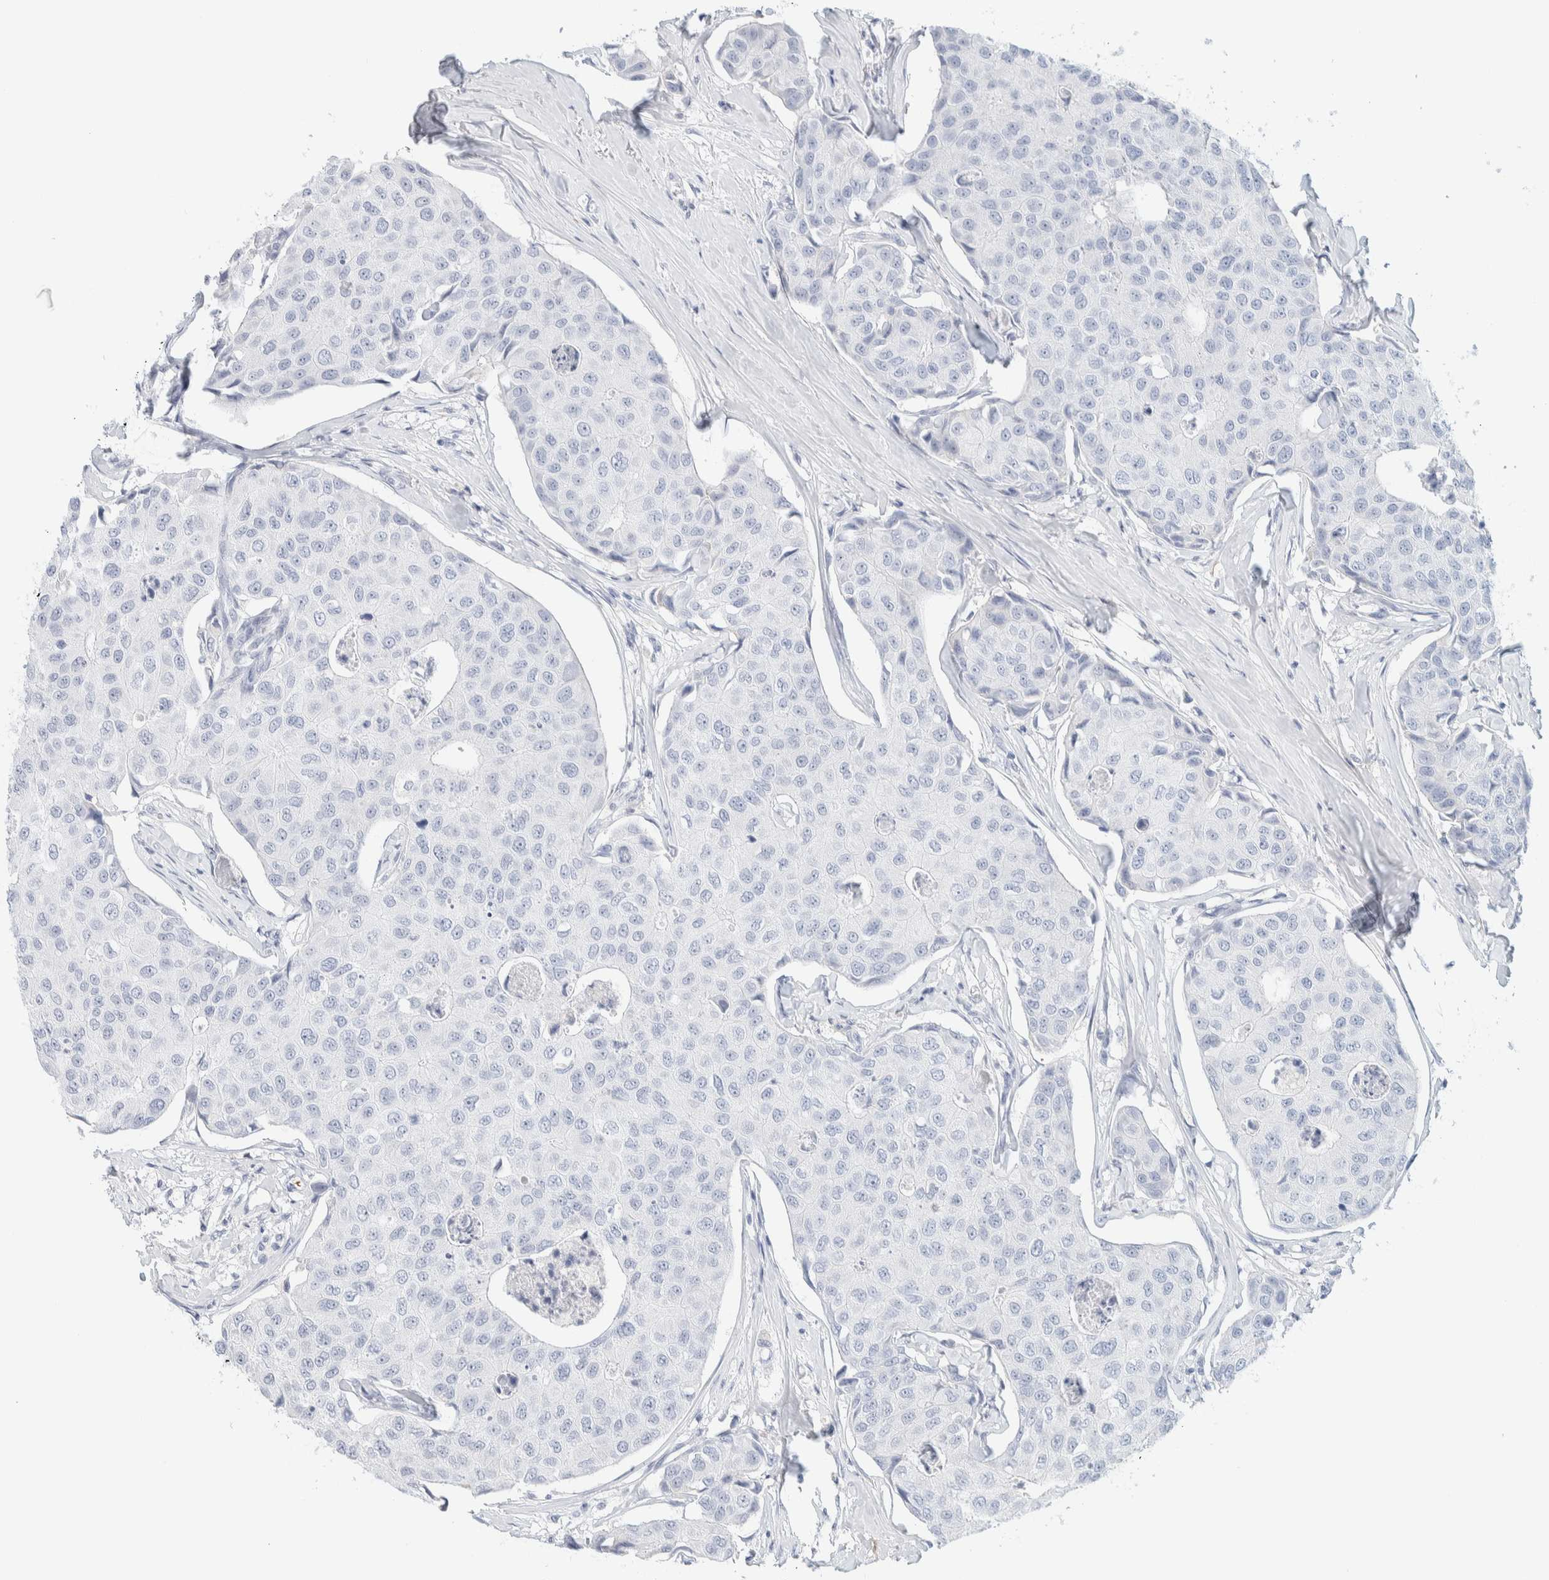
{"staining": {"intensity": "negative", "quantity": "none", "location": "none"}, "tissue": "breast cancer", "cell_type": "Tumor cells", "image_type": "cancer", "snomed": [{"axis": "morphology", "description": "Duct carcinoma"}, {"axis": "topography", "description": "Breast"}], "caption": "Tumor cells show no significant protein staining in breast cancer (infiltrating ductal carcinoma).", "gene": "ATCAY", "patient": {"sex": "female", "age": 80}}